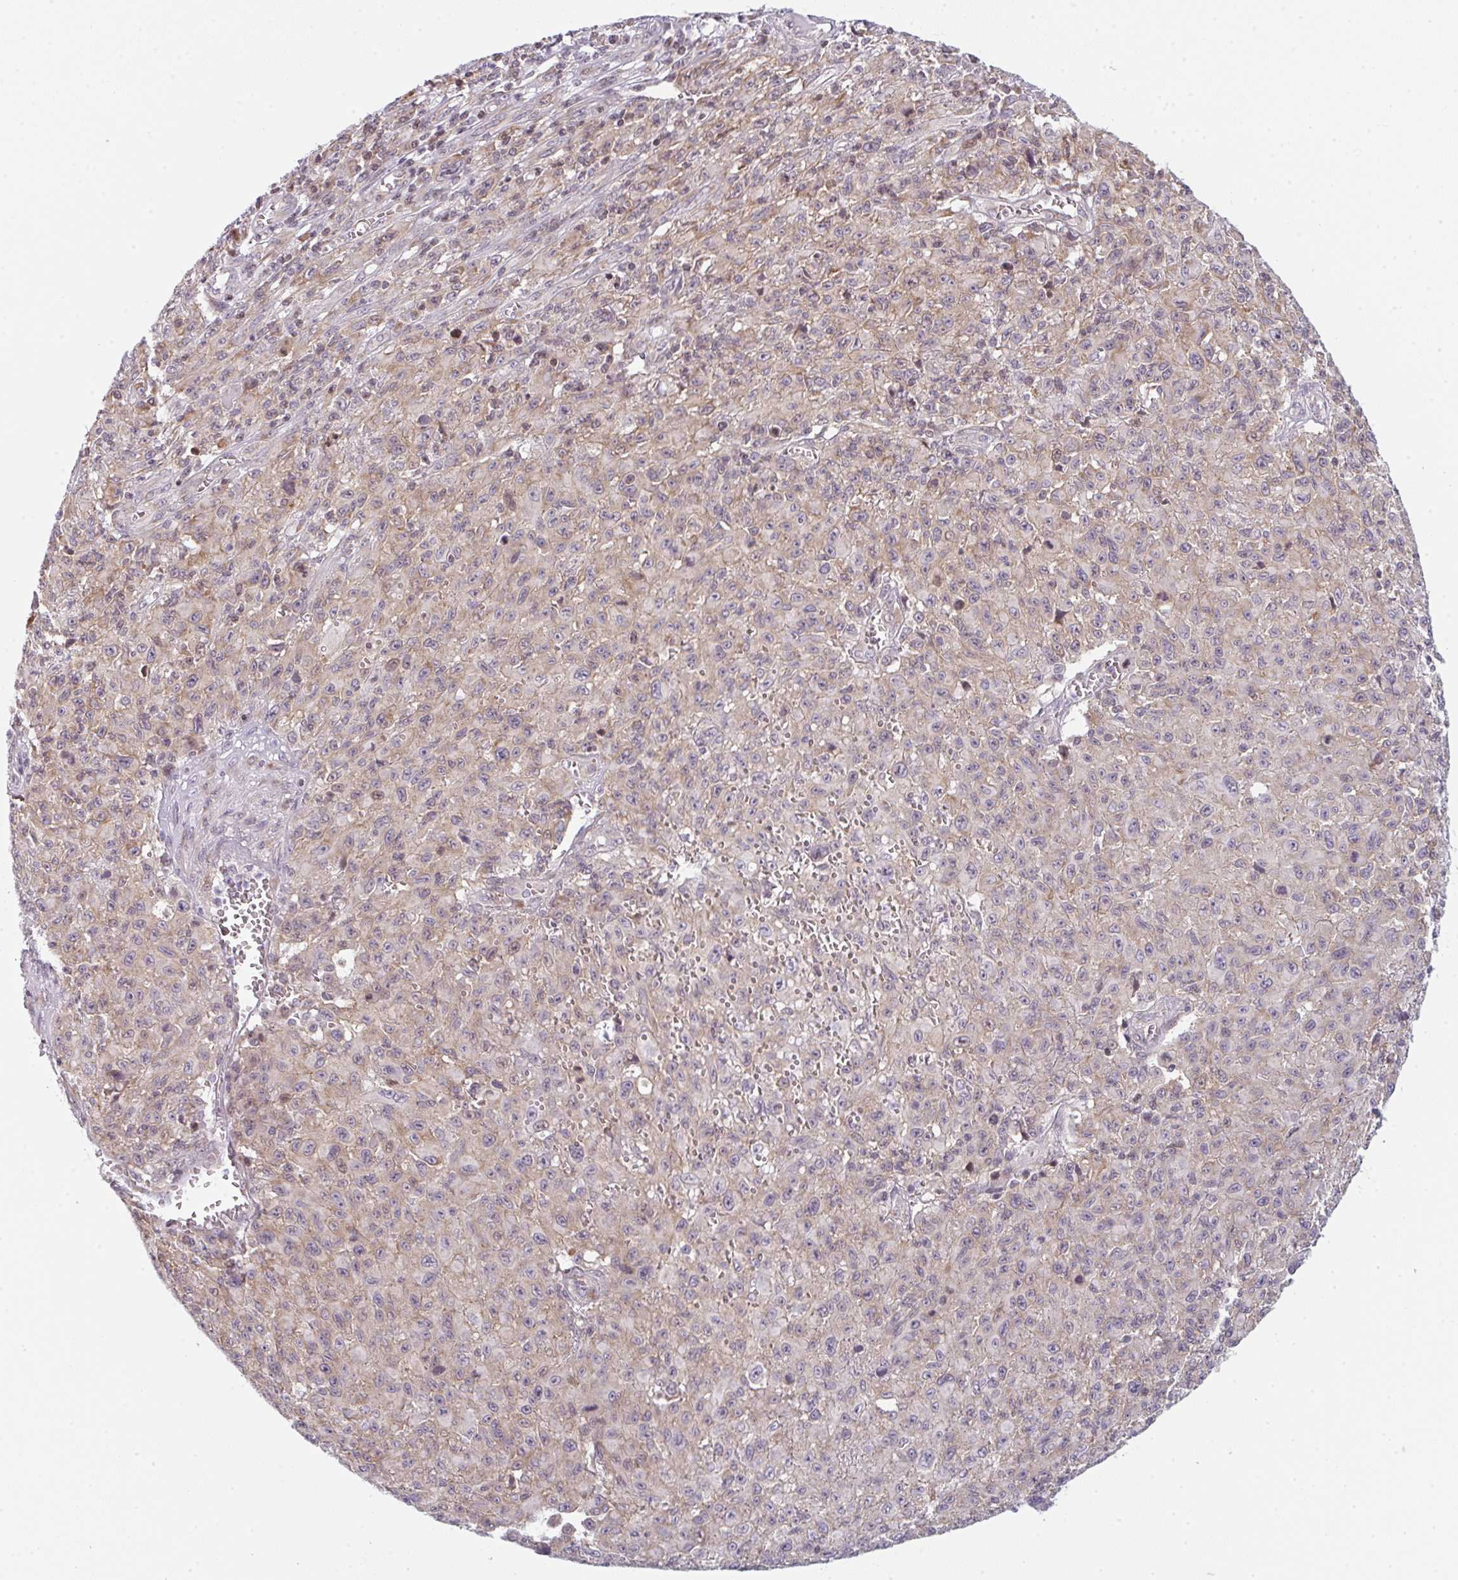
{"staining": {"intensity": "negative", "quantity": "none", "location": "none"}, "tissue": "melanoma", "cell_type": "Tumor cells", "image_type": "cancer", "snomed": [{"axis": "morphology", "description": "Malignant melanoma, NOS"}, {"axis": "topography", "description": "Skin"}], "caption": "DAB immunohistochemical staining of human malignant melanoma shows no significant staining in tumor cells.", "gene": "TMEM237", "patient": {"sex": "male", "age": 46}}